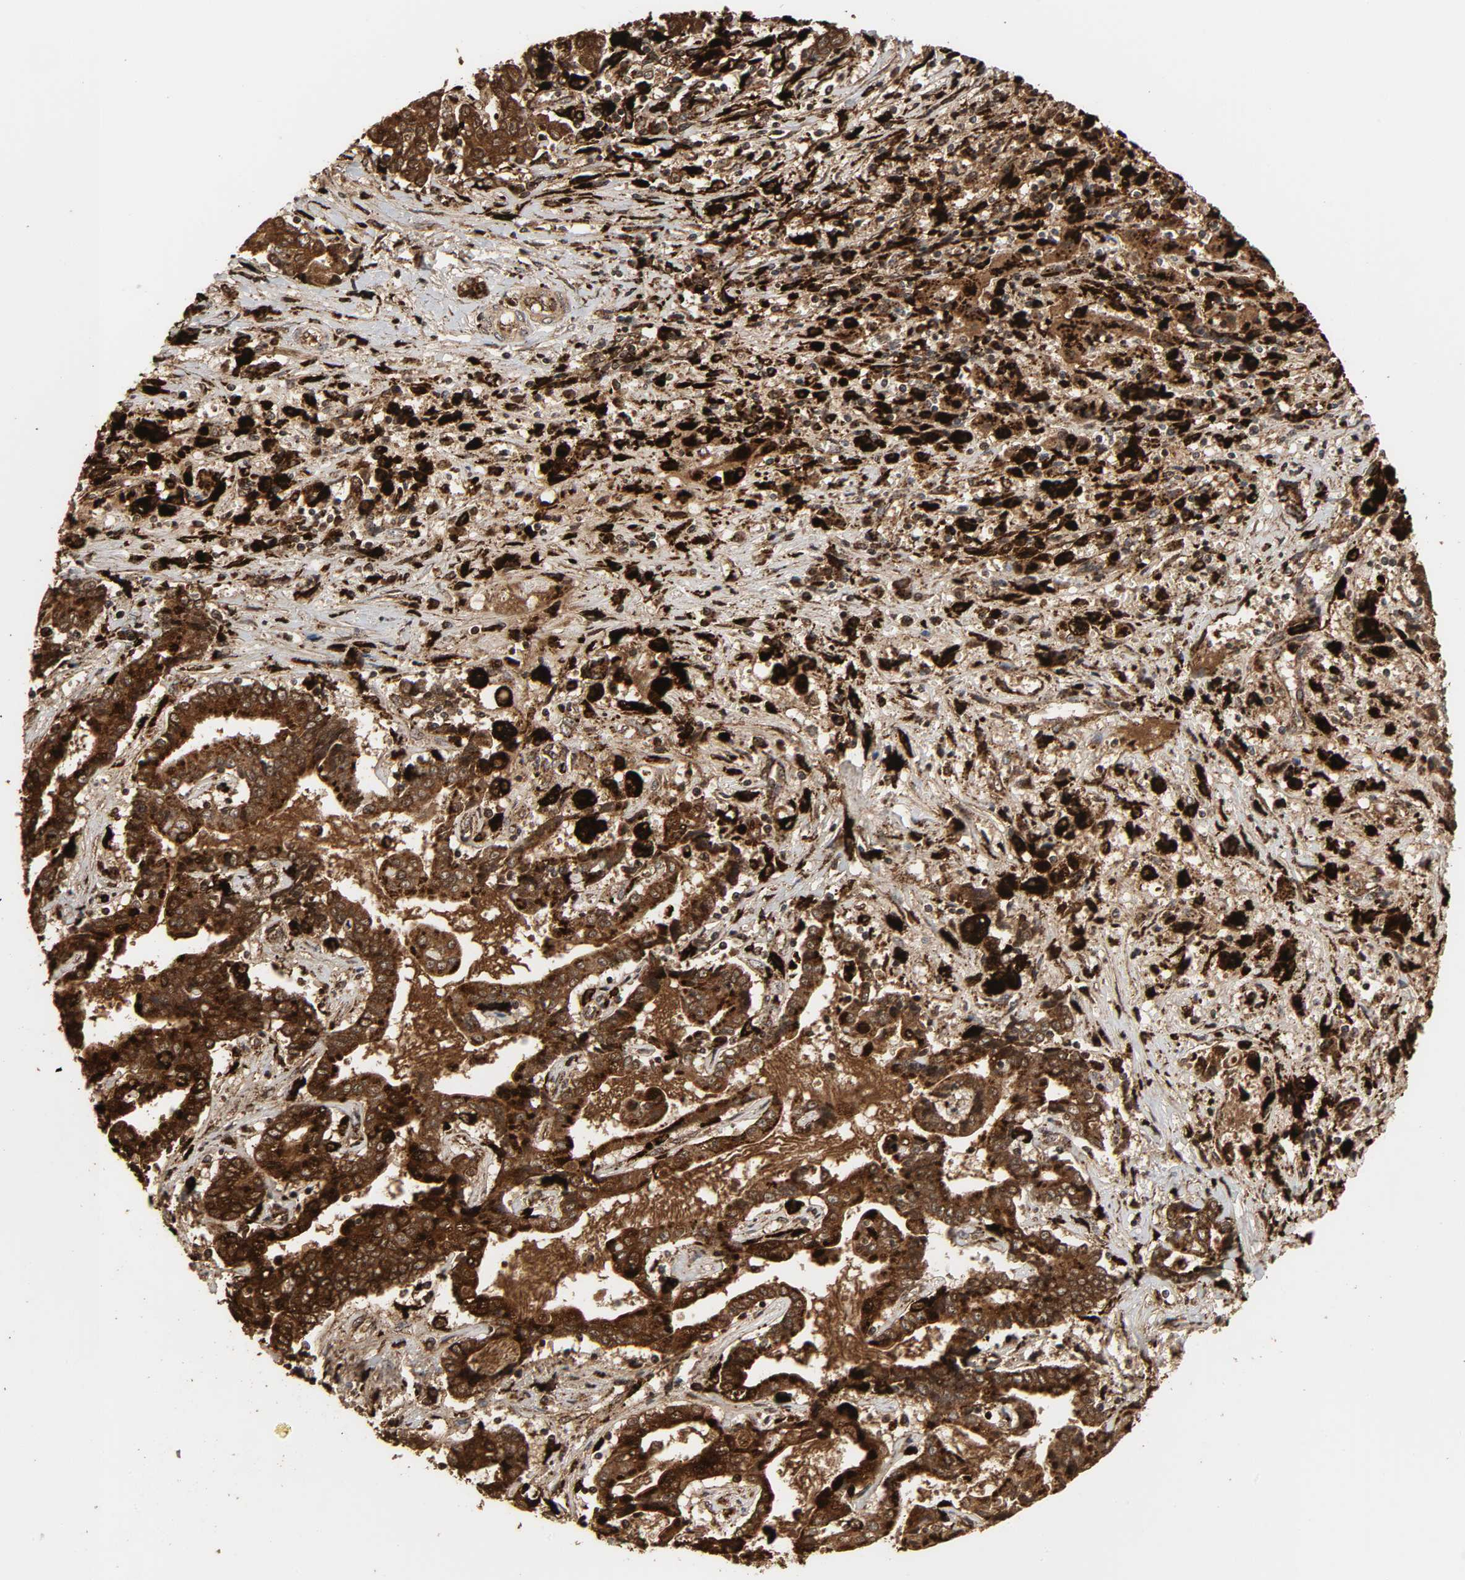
{"staining": {"intensity": "strong", "quantity": ">75%", "location": "cytoplasmic/membranous"}, "tissue": "liver cancer", "cell_type": "Tumor cells", "image_type": "cancer", "snomed": [{"axis": "morphology", "description": "Cholangiocarcinoma"}, {"axis": "topography", "description": "Liver"}], "caption": "A high amount of strong cytoplasmic/membranous expression is present in about >75% of tumor cells in liver cancer tissue.", "gene": "PSAP", "patient": {"sex": "male", "age": 57}}